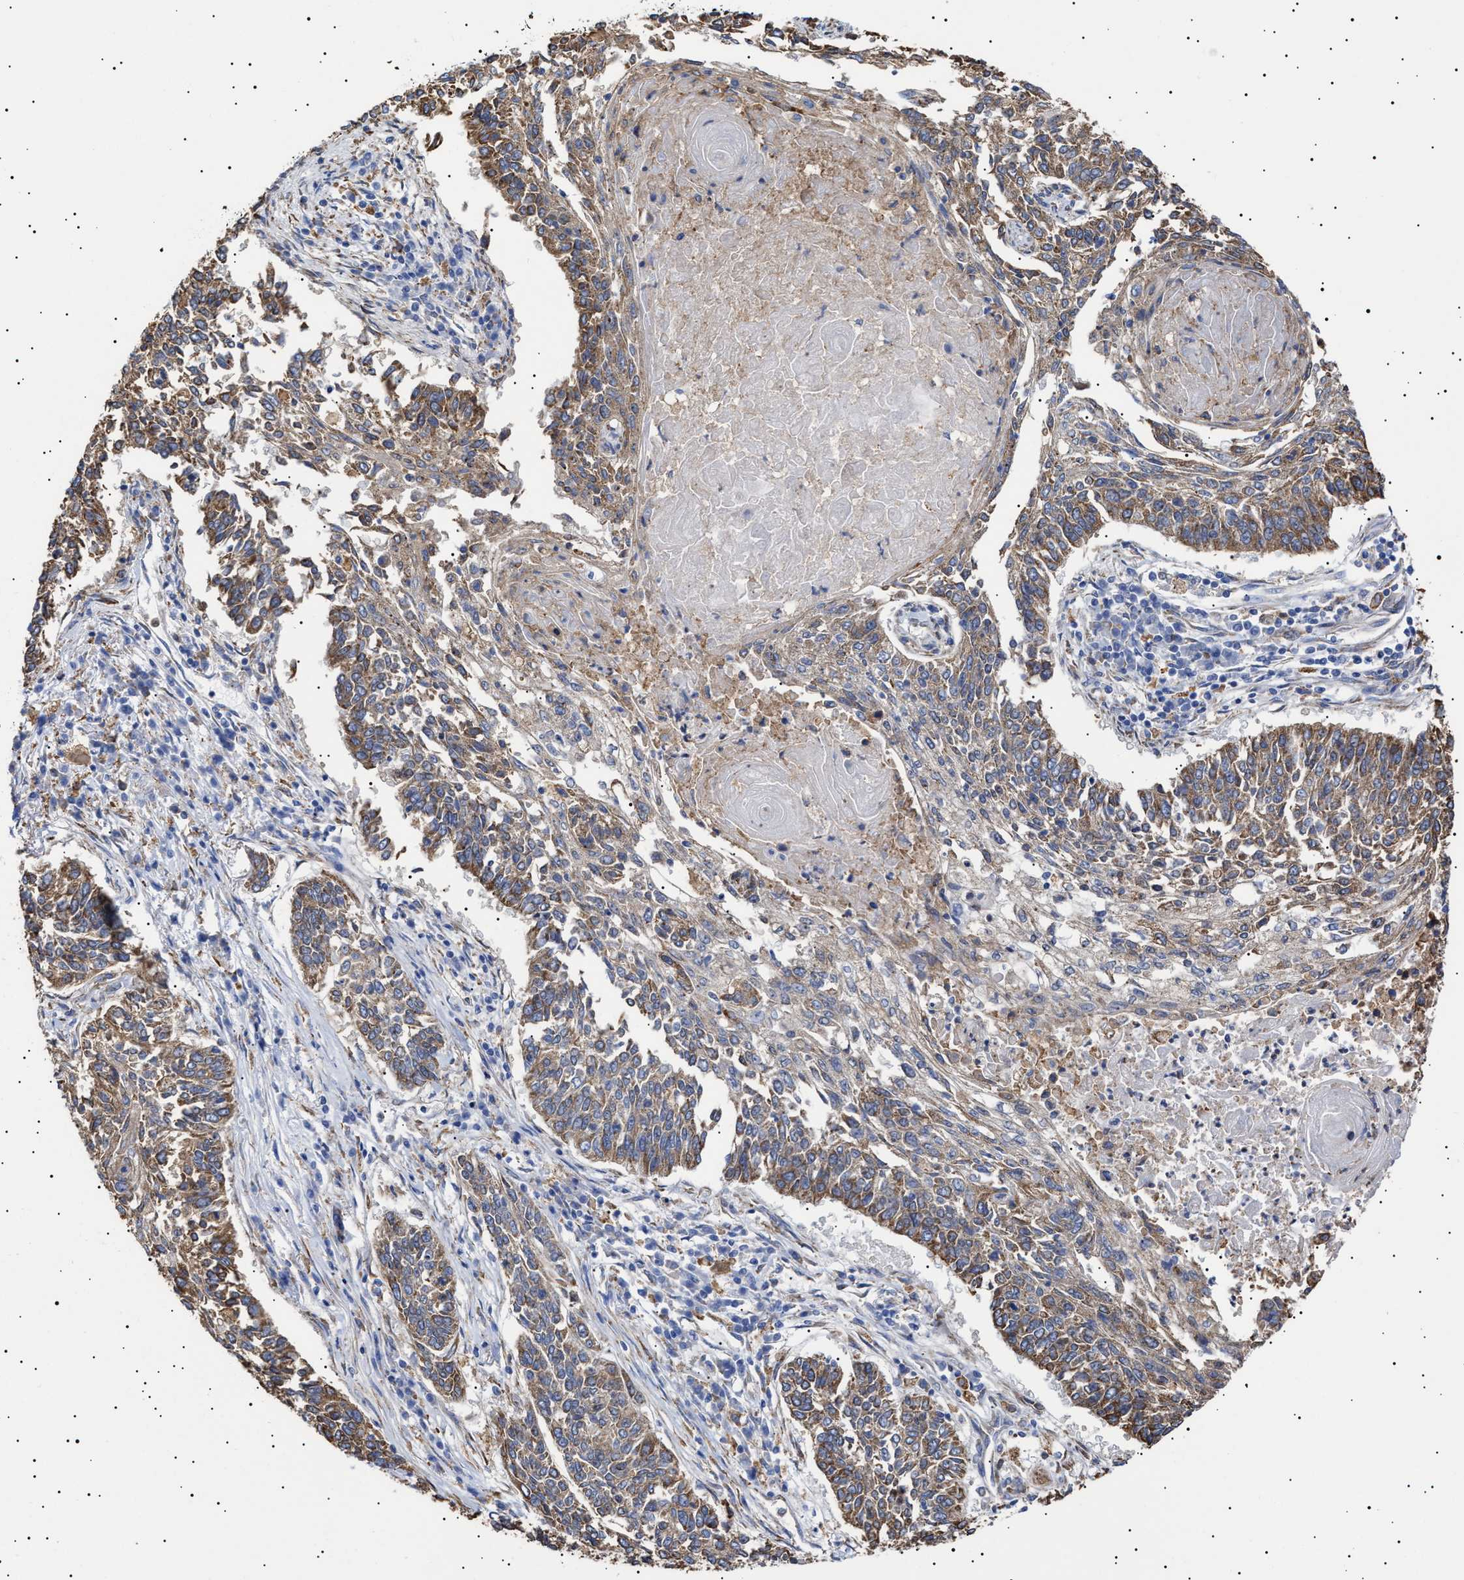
{"staining": {"intensity": "moderate", "quantity": ">75%", "location": "cytoplasmic/membranous"}, "tissue": "lung cancer", "cell_type": "Tumor cells", "image_type": "cancer", "snomed": [{"axis": "morphology", "description": "Normal tissue, NOS"}, {"axis": "morphology", "description": "Squamous cell carcinoma, NOS"}, {"axis": "topography", "description": "Cartilage tissue"}, {"axis": "topography", "description": "Bronchus"}, {"axis": "topography", "description": "Lung"}], "caption": "The image displays staining of lung cancer (squamous cell carcinoma), revealing moderate cytoplasmic/membranous protein staining (brown color) within tumor cells.", "gene": "ERCC6L2", "patient": {"sex": "female", "age": 49}}